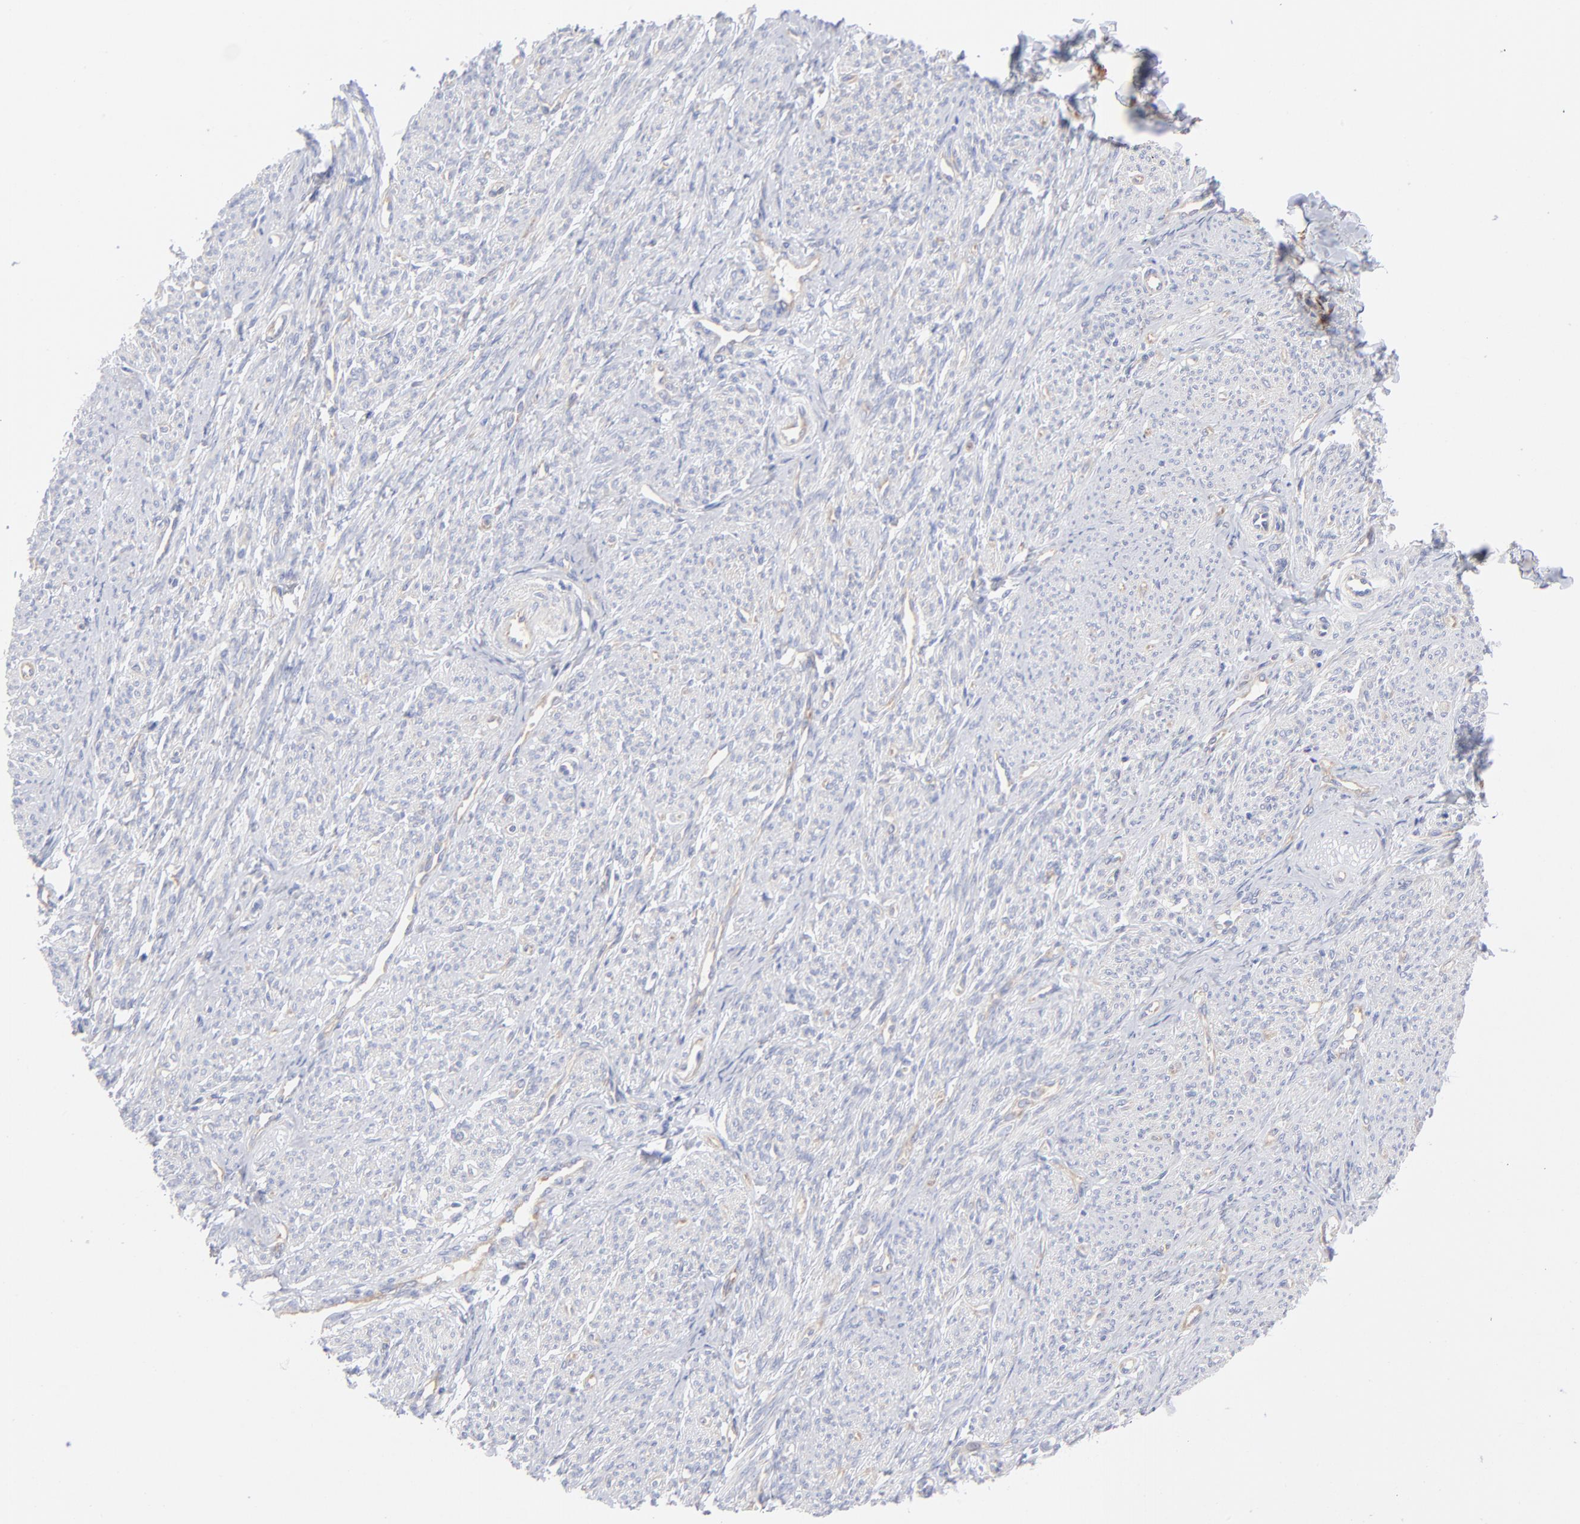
{"staining": {"intensity": "negative", "quantity": "none", "location": "none"}, "tissue": "smooth muscle", "cell_type": "Smooth muscle cells", "image_type": "normal", "snomed": [{"axis": "morphology", "description": "Normal tissue, NOS"}, {"axis": "topography", "description": "Smooth muscle"}], "caption": "IHC micrograph of unremarkable smooth muscle: human smooth muscle stained with DAB shows no significant protein staining in smooth muscle cells.", "gene": "EIF2AK2", "patient": {"sex": "female", "age": 65}}